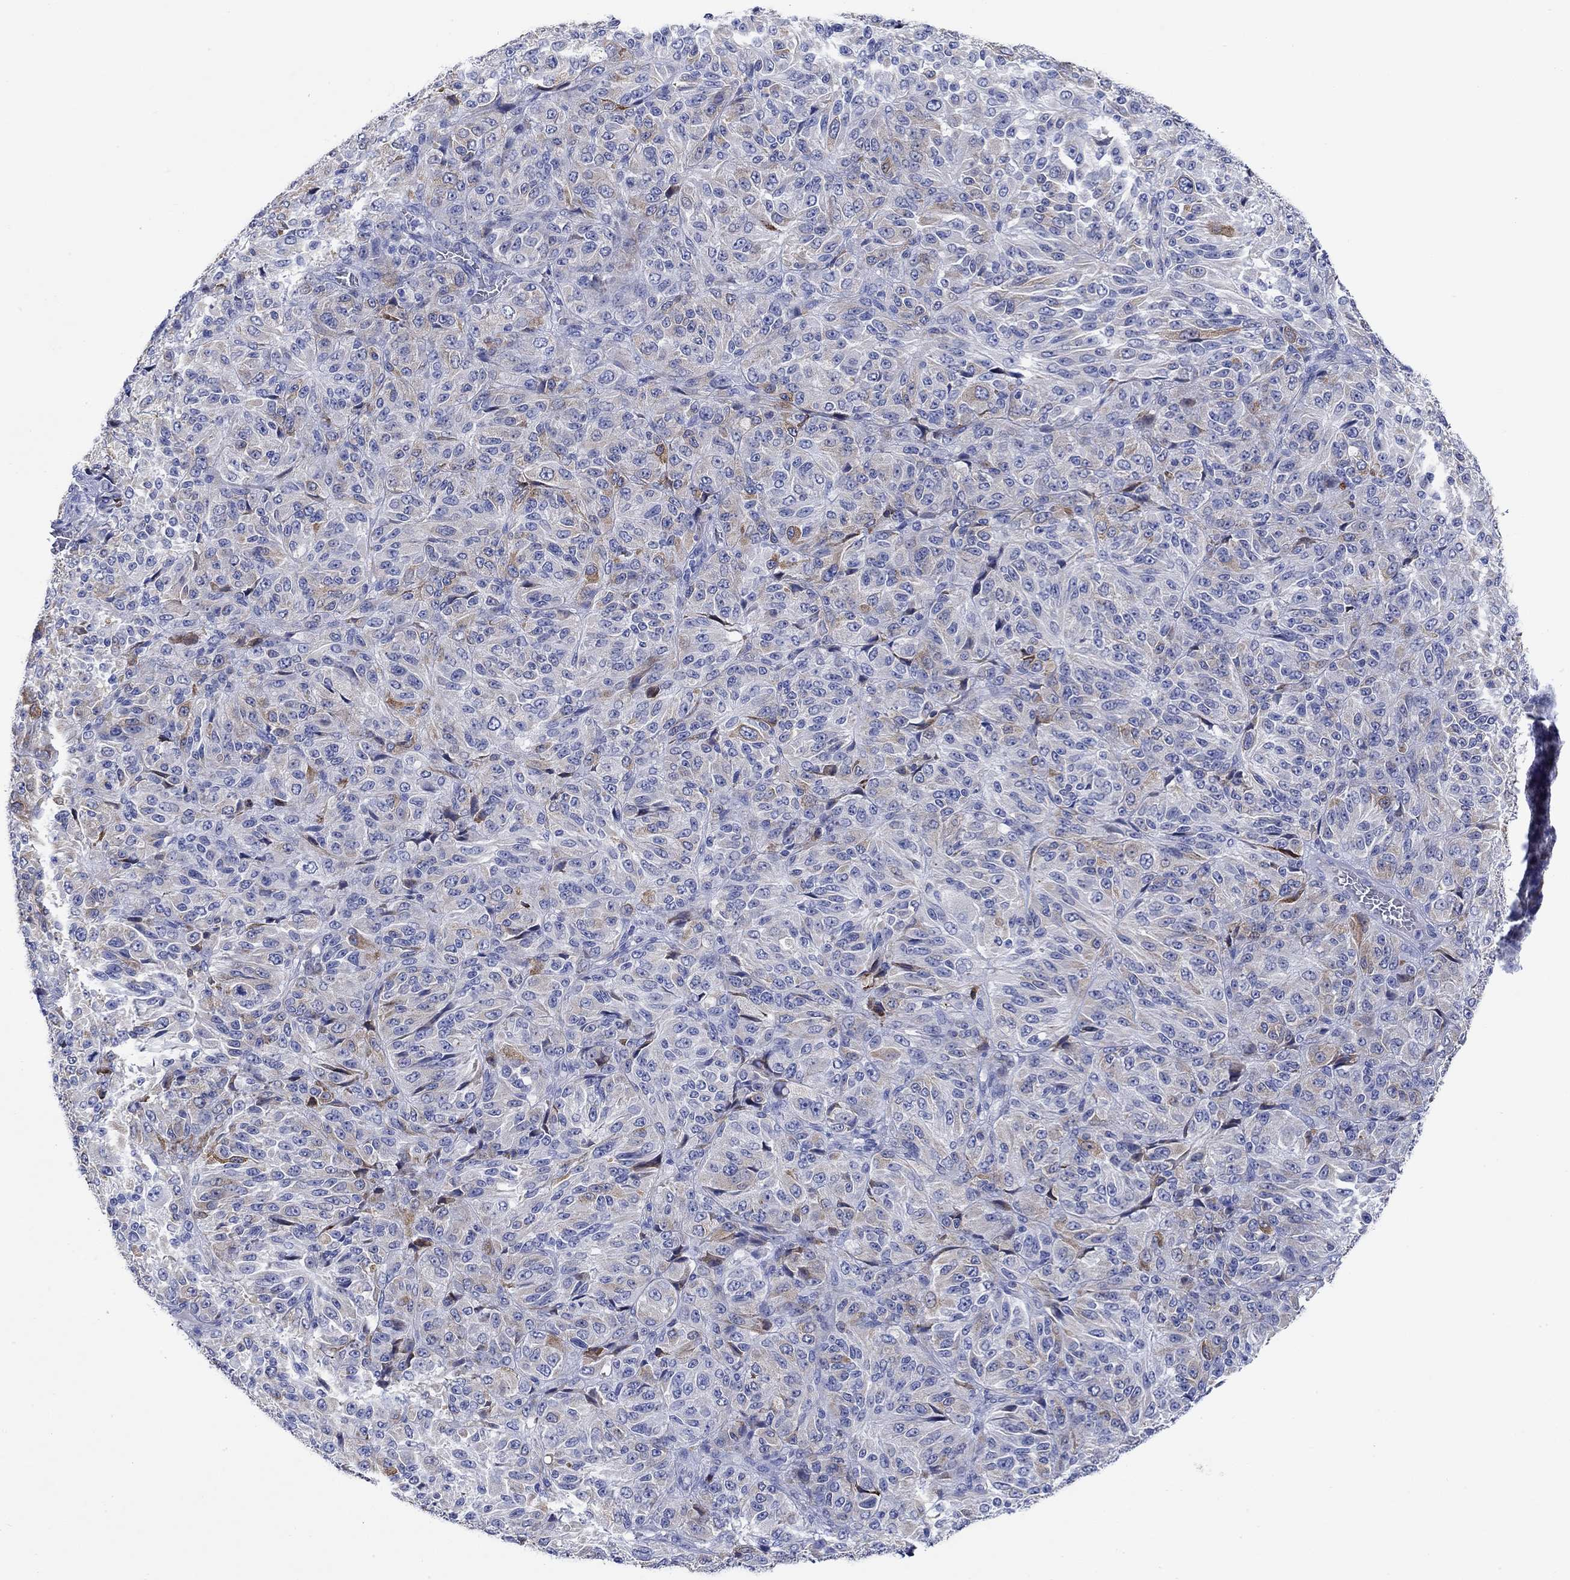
{"staining": {"intensity": "moderate", "quantity": "<25%", "location": "cytoplasmic/membranous"}, "tissue": "melanoma", "cell_type": "Tumor cells", "image_type": "cancer", "snomed": [{"axis": "morphology", "description": "Malignant melanoma, Metastatic site"}, {"axis": "topography", "description": "Brain"}], "caption": "Protein expression analysis of human malignant melanoma (metastatic site) reveals moderate cytoplasmic/membranous staining in about <25% of tumor cells.", "gene": "P2RY6", "patient": {"sex": "female", "age": 56}}